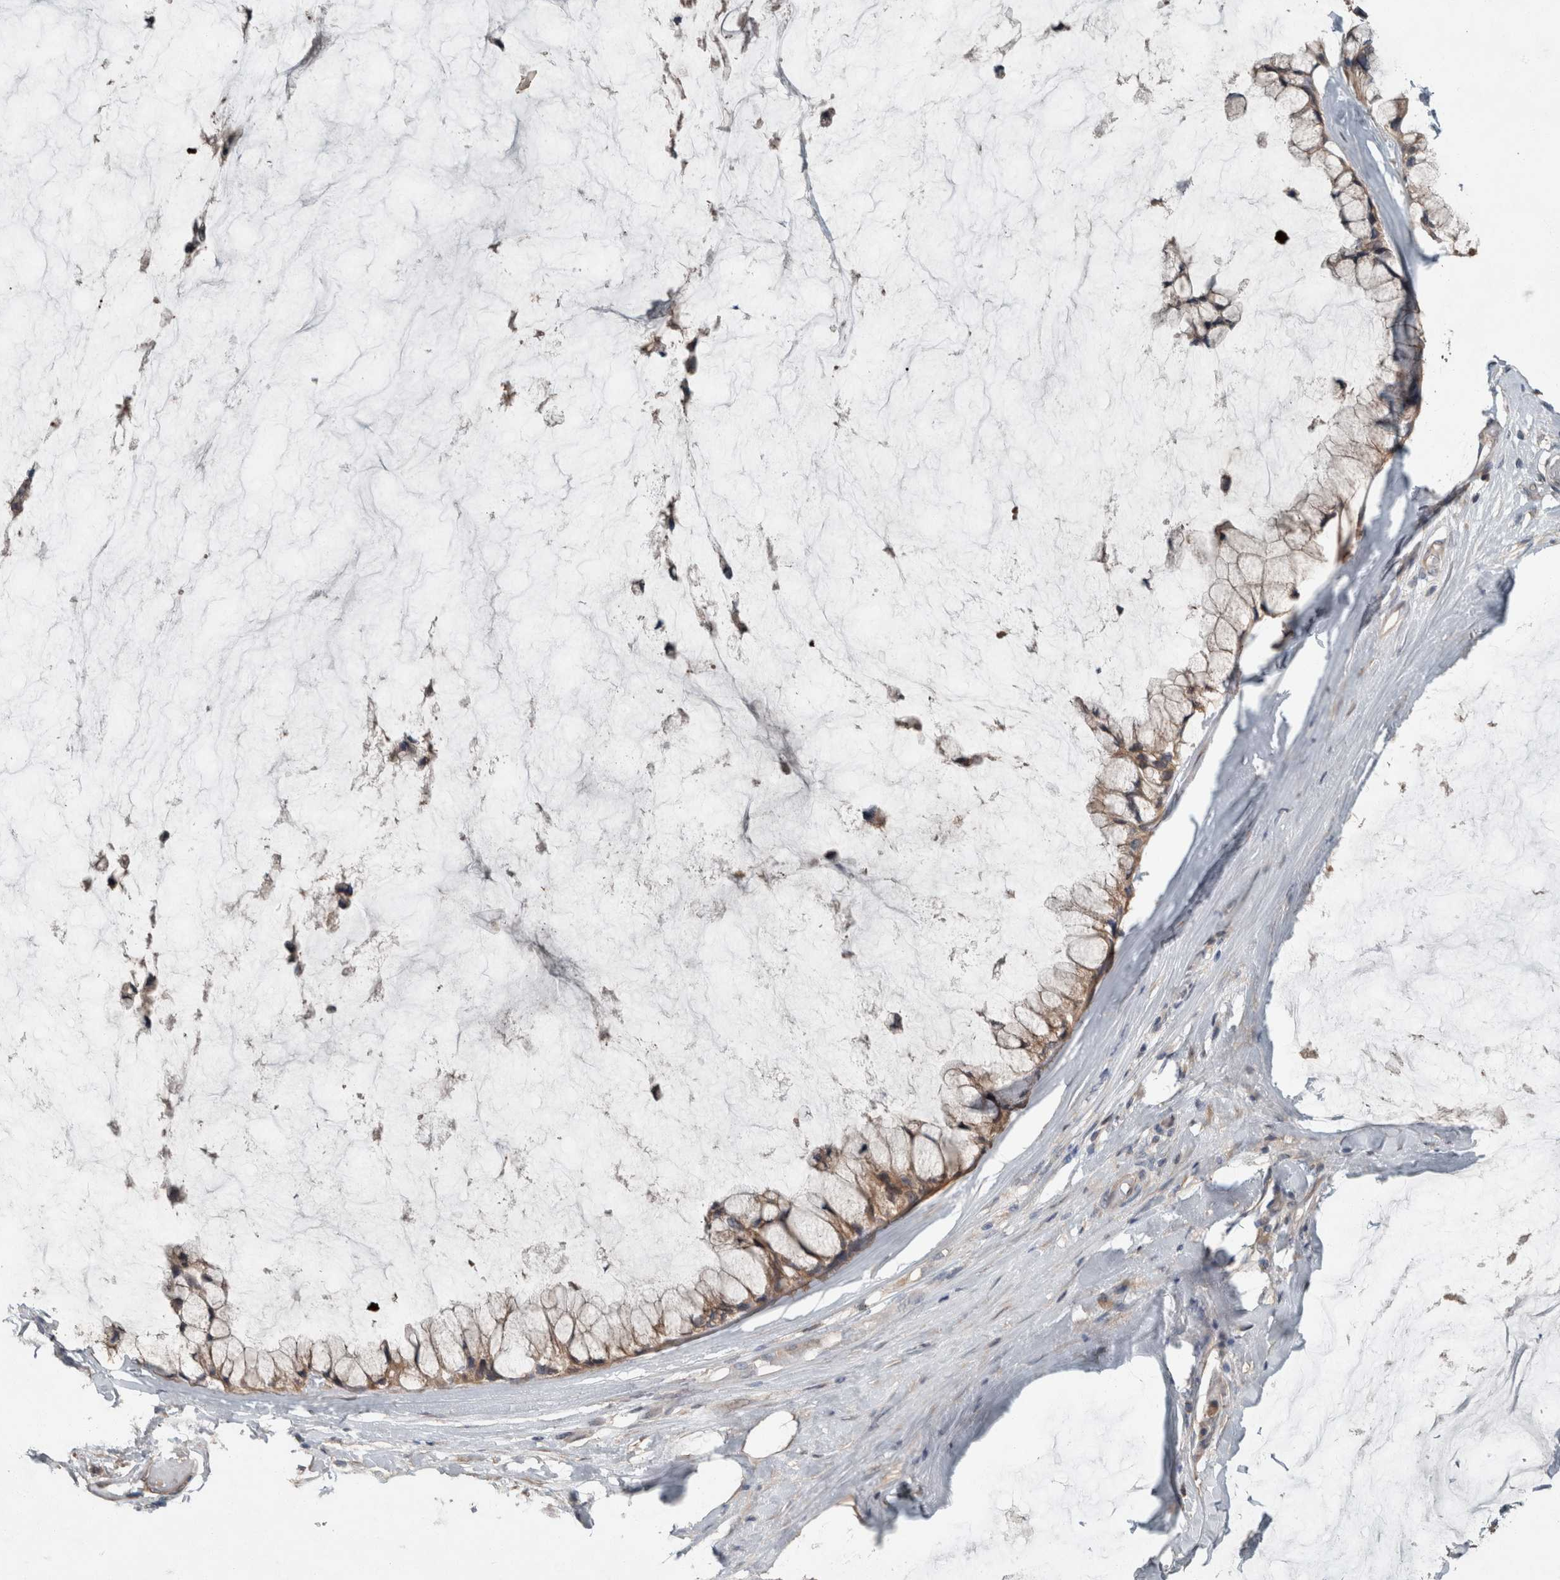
{"staining": {"intensity": "weak", "quantity": ">75%", "location": "cytoplasmic/membranous"}, "tissue": "ovarian cancer", "cell_type": "Tumor cells", "image_type": "cancer", "snomed": [{"axis": "morphology", "description": "Cystadenocarcinoma, mucinous, NOS"}, {"axis": "topography", "description": "Ovary"}], "caption": "DAB (3,3'-diaminobenzidine) immunohistochemical staining of ovarian mucinous cystadenocarcinoma demonstrates weak cytoplasmic/membranous protein staining in about >75% of tumor cells.", "gene": "KNTC1", "patient": {"sex": "female", "age": 39}}